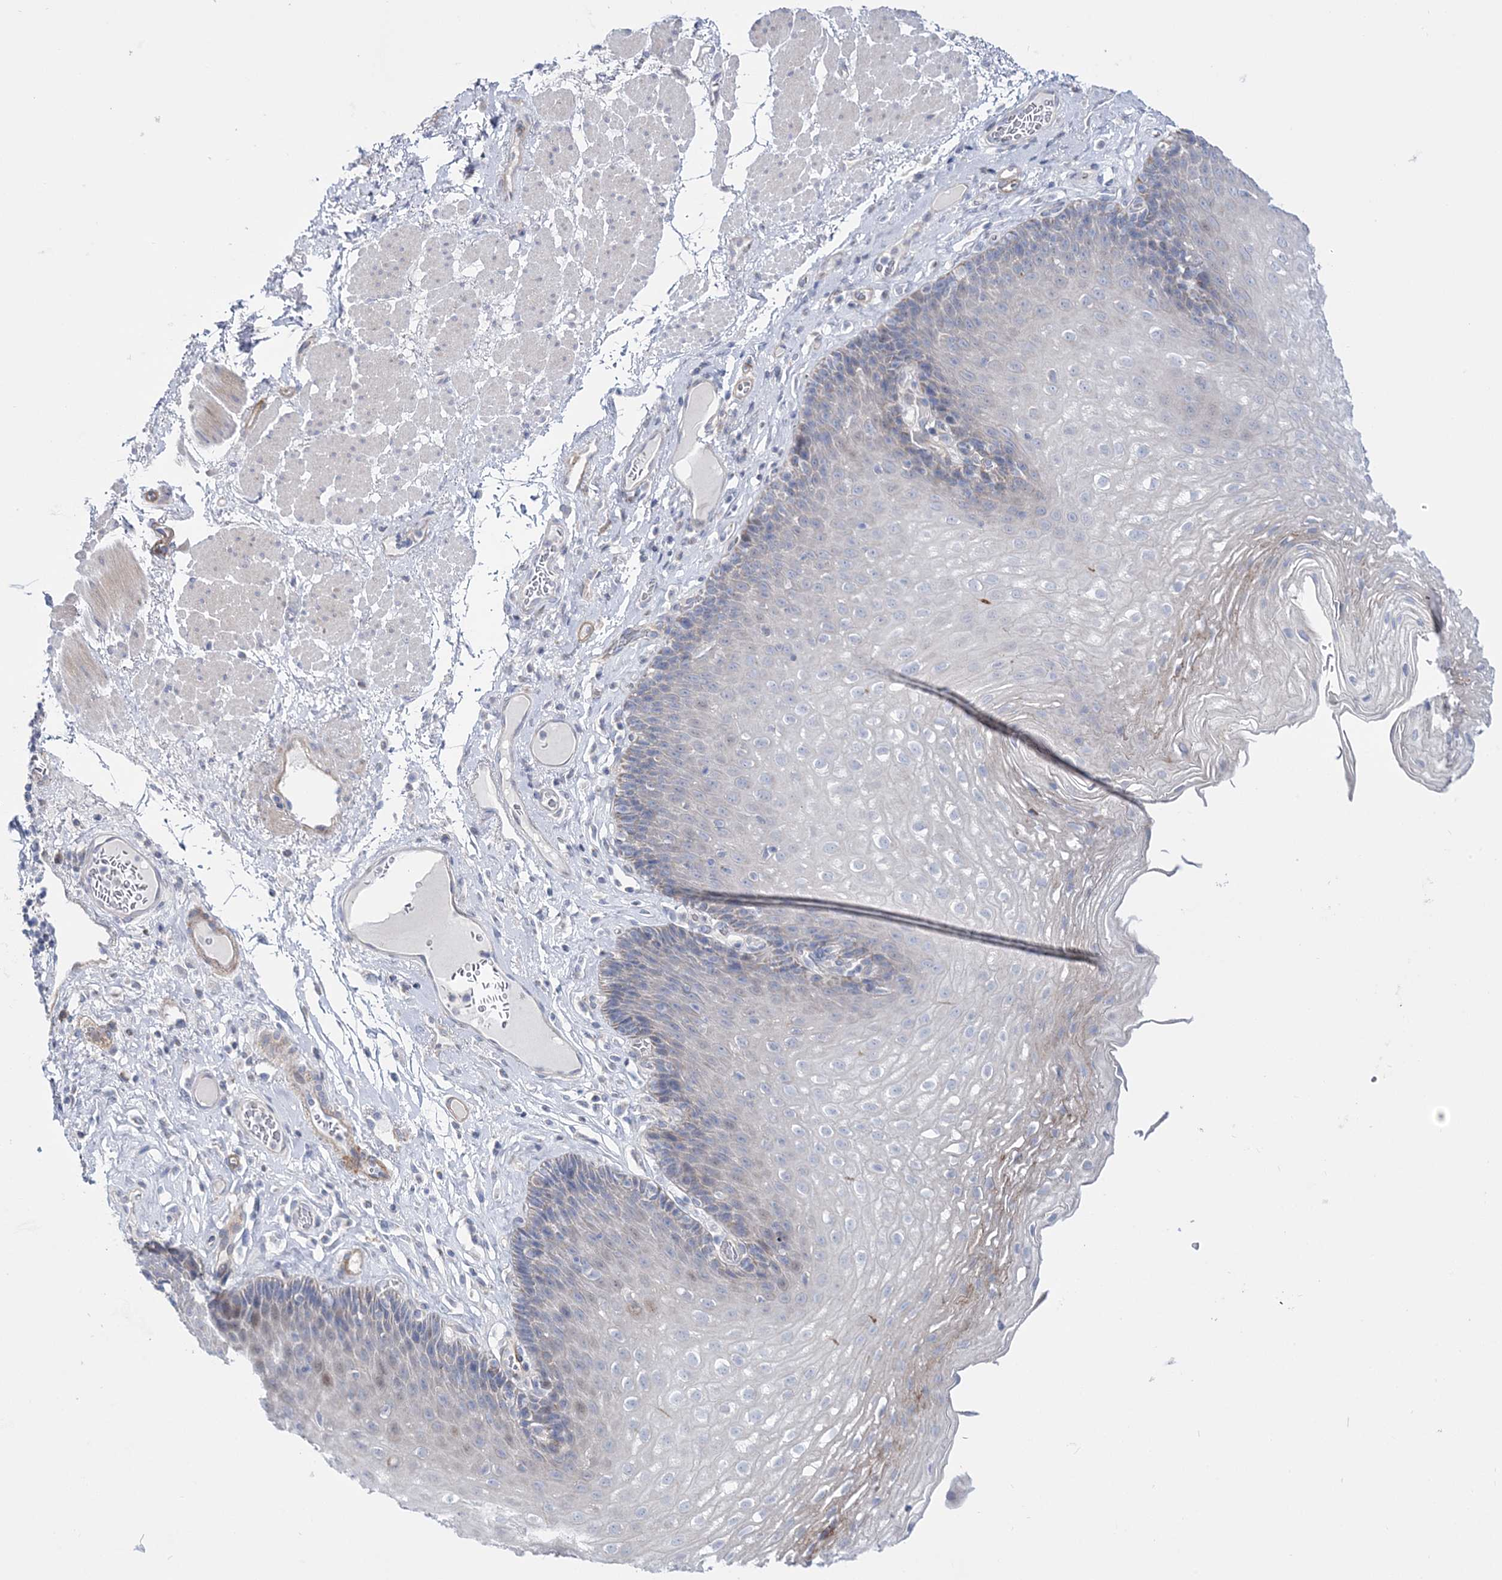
{"staining": {"intensity": "negative", "quantity": "none", "location": "none"}, "tissue": "esophagus", "cell_type": "Squamous epithelial cells", "image_type": "normal", "snomed": [{"axis": "morphology", "description": "Normal tissue, NOS"}, {"axis": "topography", "description": "Esophagus"}], "caption": "Immunohistochemical staining of benign esophagus shows no significant positivity in squamous epithelial cells.", "gene": "ANO1", "patient": {"sex": "female", "age": 66}}